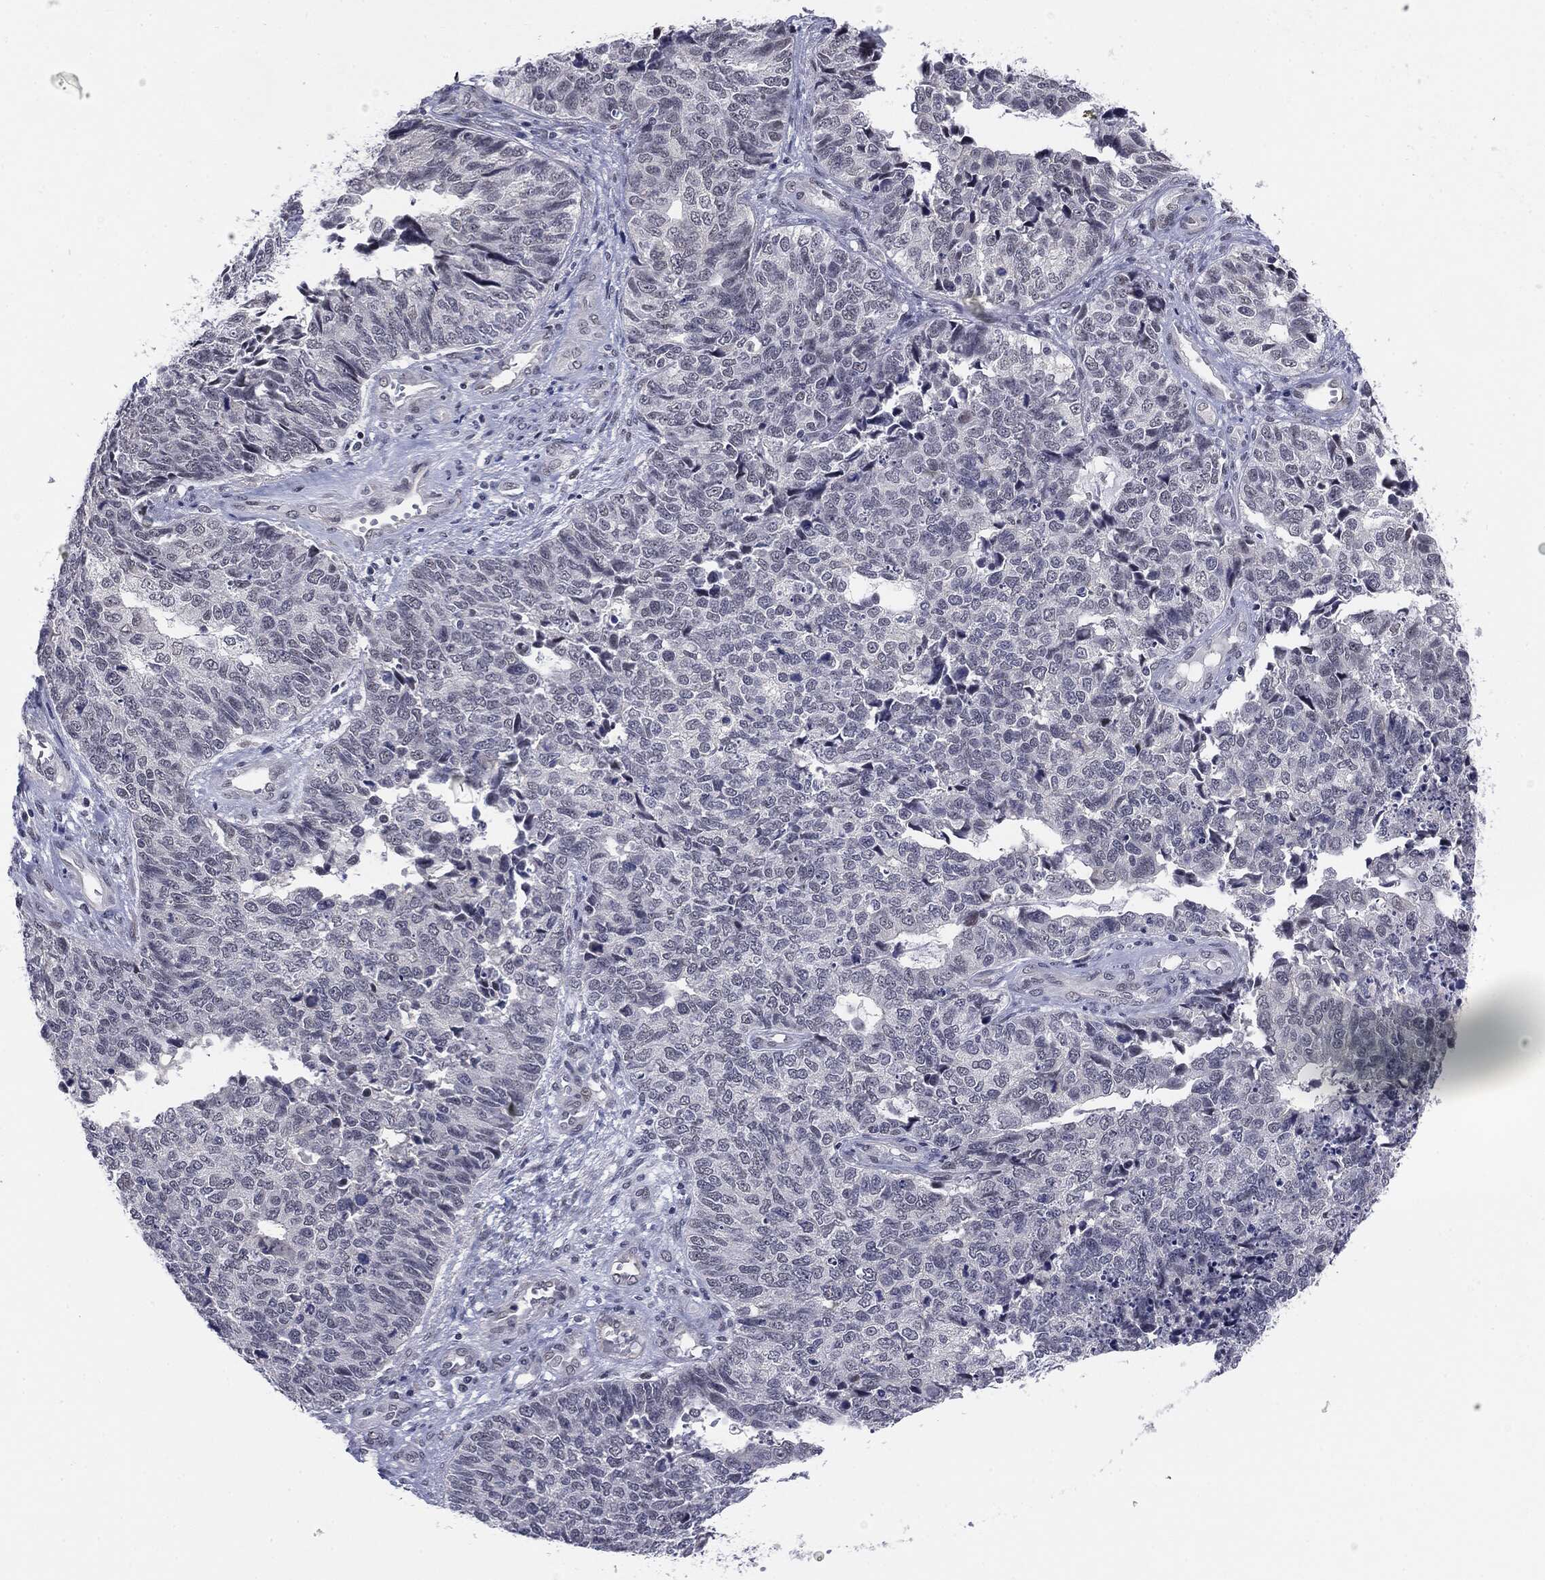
{"staining": {"intensity": "negative", "quantity": "none", "location": "none"}, "tissue": "cervical cancer", "cell_type": "Tumor cells", "image_type": "cancer", "snomed": [{"axis": "morphology", "description": "Squamous cell carcinoma, NOS"}, {"axis": "topography", "description": "Cervix"}], "caption": "The immunohistochemistry image has no significant positivity in tumor cells of cervical cancer (squamous cell carcinoma) tissue.", "gene": "SLC5A5", "patient": {"sex": "female", "age": 63}}